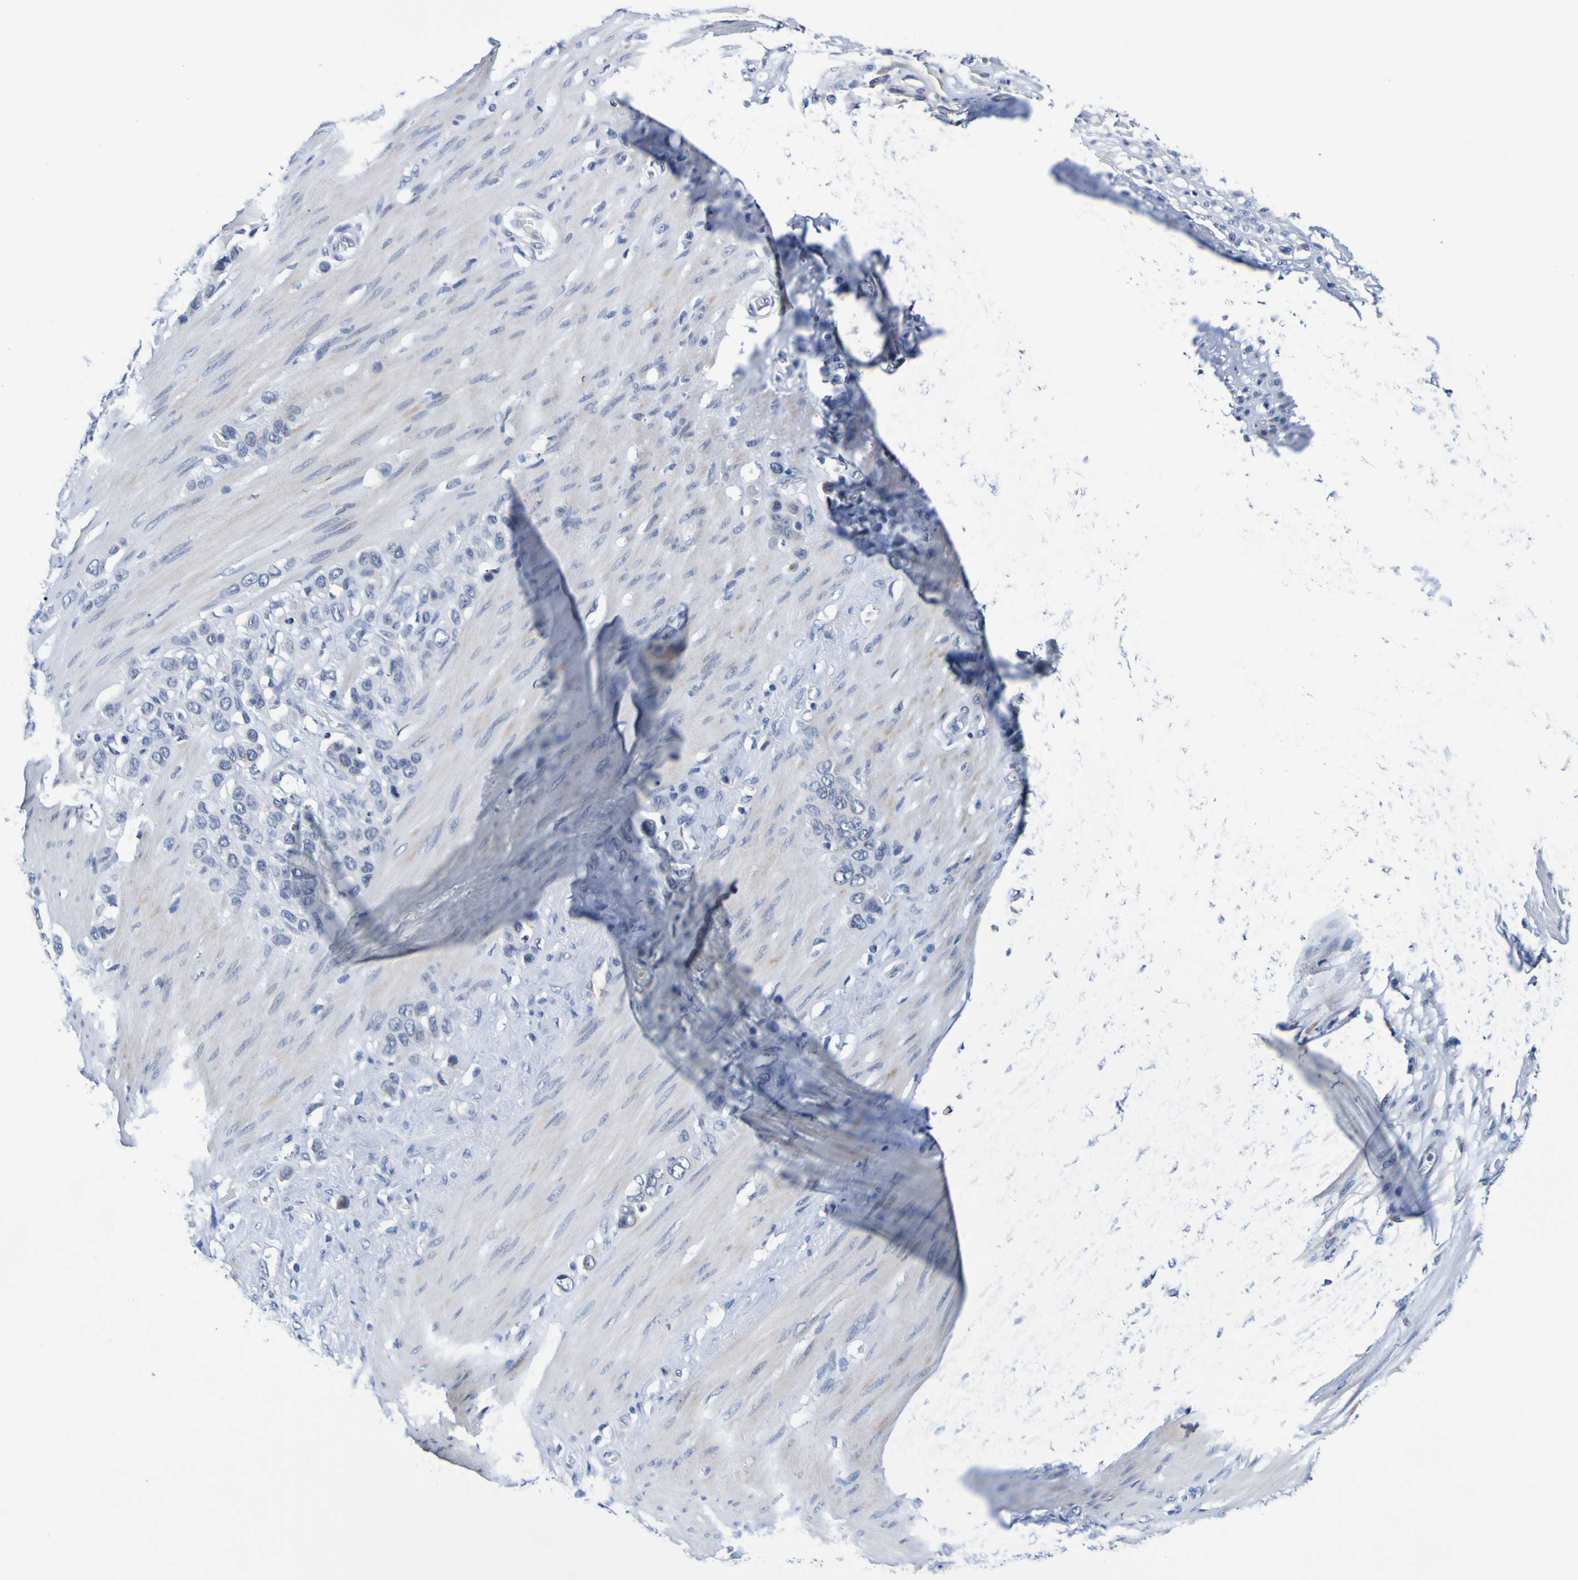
{"staining": {"intensity": "negative", "quantity": "none", "location": "none"}, "tissue": "stomach cancer", "cell_type": "Tumor cells", "image_type": "cancer", "snomed": [{"axis": "morphology", "description": "Adenocarcinoma, NOS"}, {"axis": "morphology", "description": "Adenocarcinoma, High grade"}, {"axis": "topography", "description": "Stomach, upper"}, {"axis": "topography", "description": "Stomach, lower"}], "caption": "DAB immunohistochemical staining of stomach cancer (adenocarcinoma) displays no significant positivity in tumor cells. (Stains: DAB (3,3'-diaminobenzidine) immunohistochemistry with hematoxylin counter stain, Microscopy: brightfield microscopy at high magnification).", "gene": "VMA21", "patient": {"sex": "female", "age": 65}}